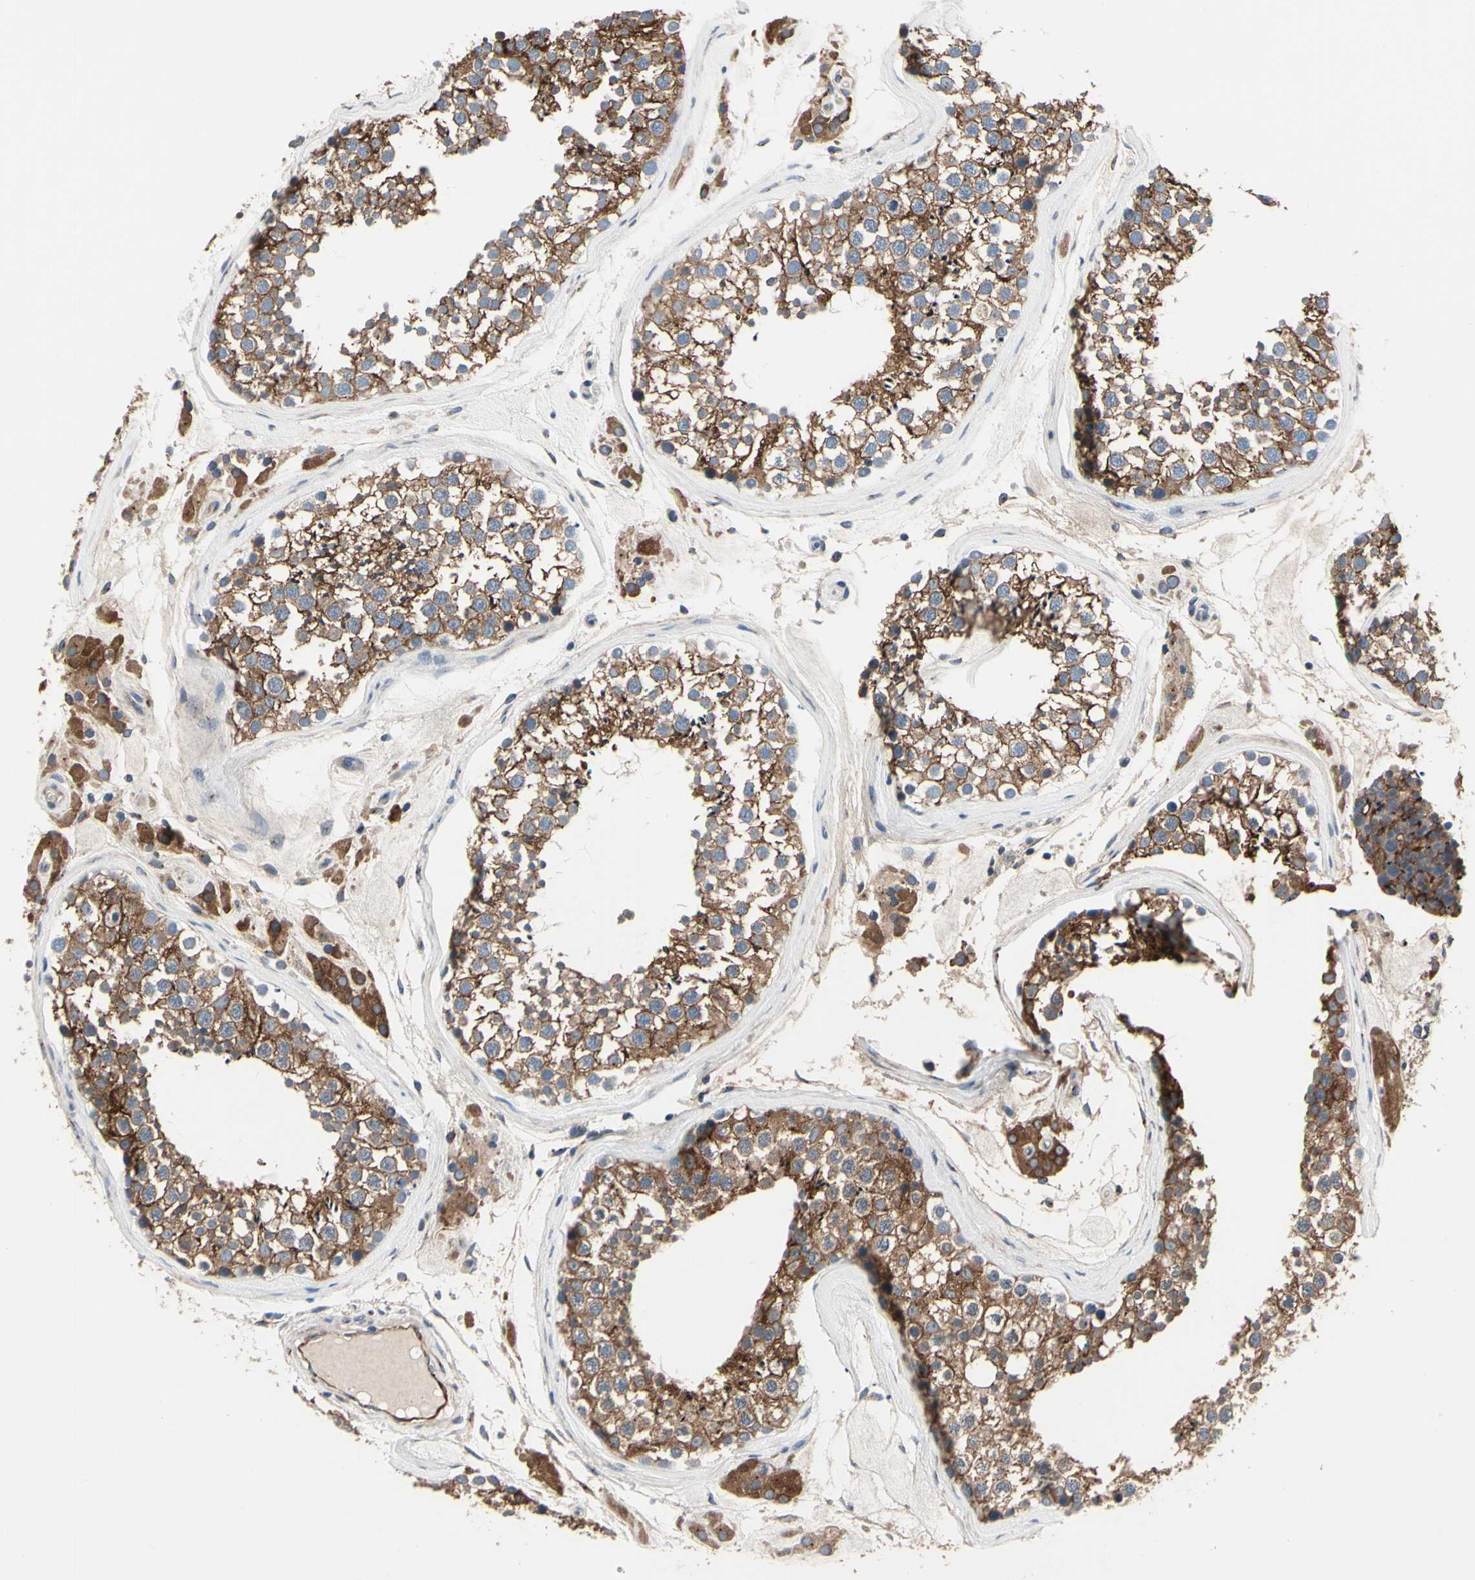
{"staining": {"intensity": "strong", "quantity": ">75%", "location": "cytoplasmic/membranous"}, "tissue": "testis", "cell_type": "Cells in seminiferous ducts", "image_type": "normal", "snomed": [{"axis": "morphology", "description": "Normal tissue, NOS"}, {"axis": "topography", "description": "Testis"}], "caption": "Protein staining by immunohistochemistry reveals strong cytoplasmic/membranous positivity in about >75% of cells in seminiferous ducts in benign testis.", "gene": "PRKAR2B", "patient": {"sex": "male", "age": 46}}